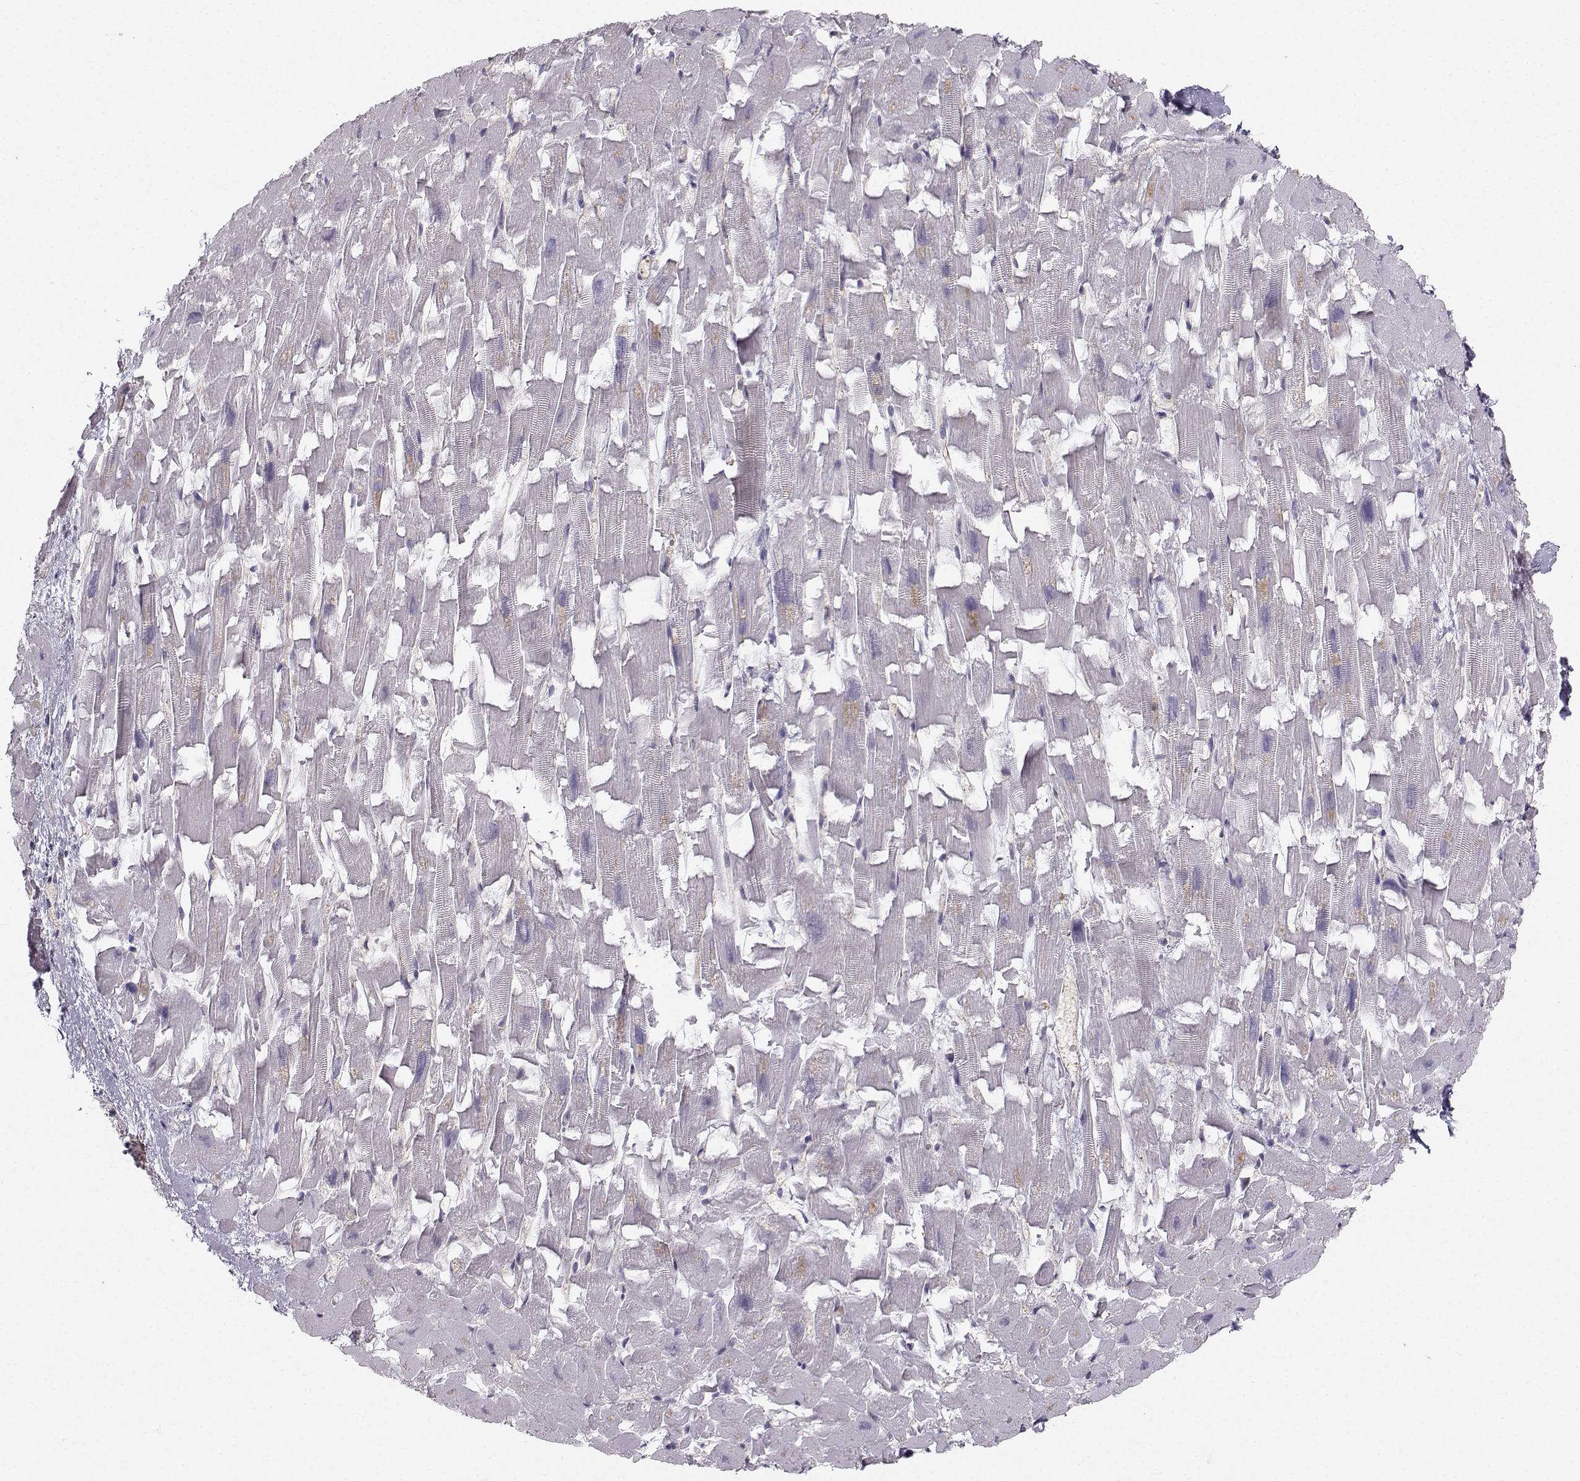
{"staining": {"intensity": "negative", "quantity": "none", "location": "none"}, "tissue": "heart muscle", "cell_type": "Cardiomyocytes", "image_type": "normal", "snomed": [{"axis": "morphology", "description": "Normal tissue, NOS"}, {"axis": "topography", "description": "Heart"}], "caption": "An image of human heart muscle is negative for staining in cardiomyocytes.", "gene": "OPRD1", "patient": {"sex": "female", "age": 64}}